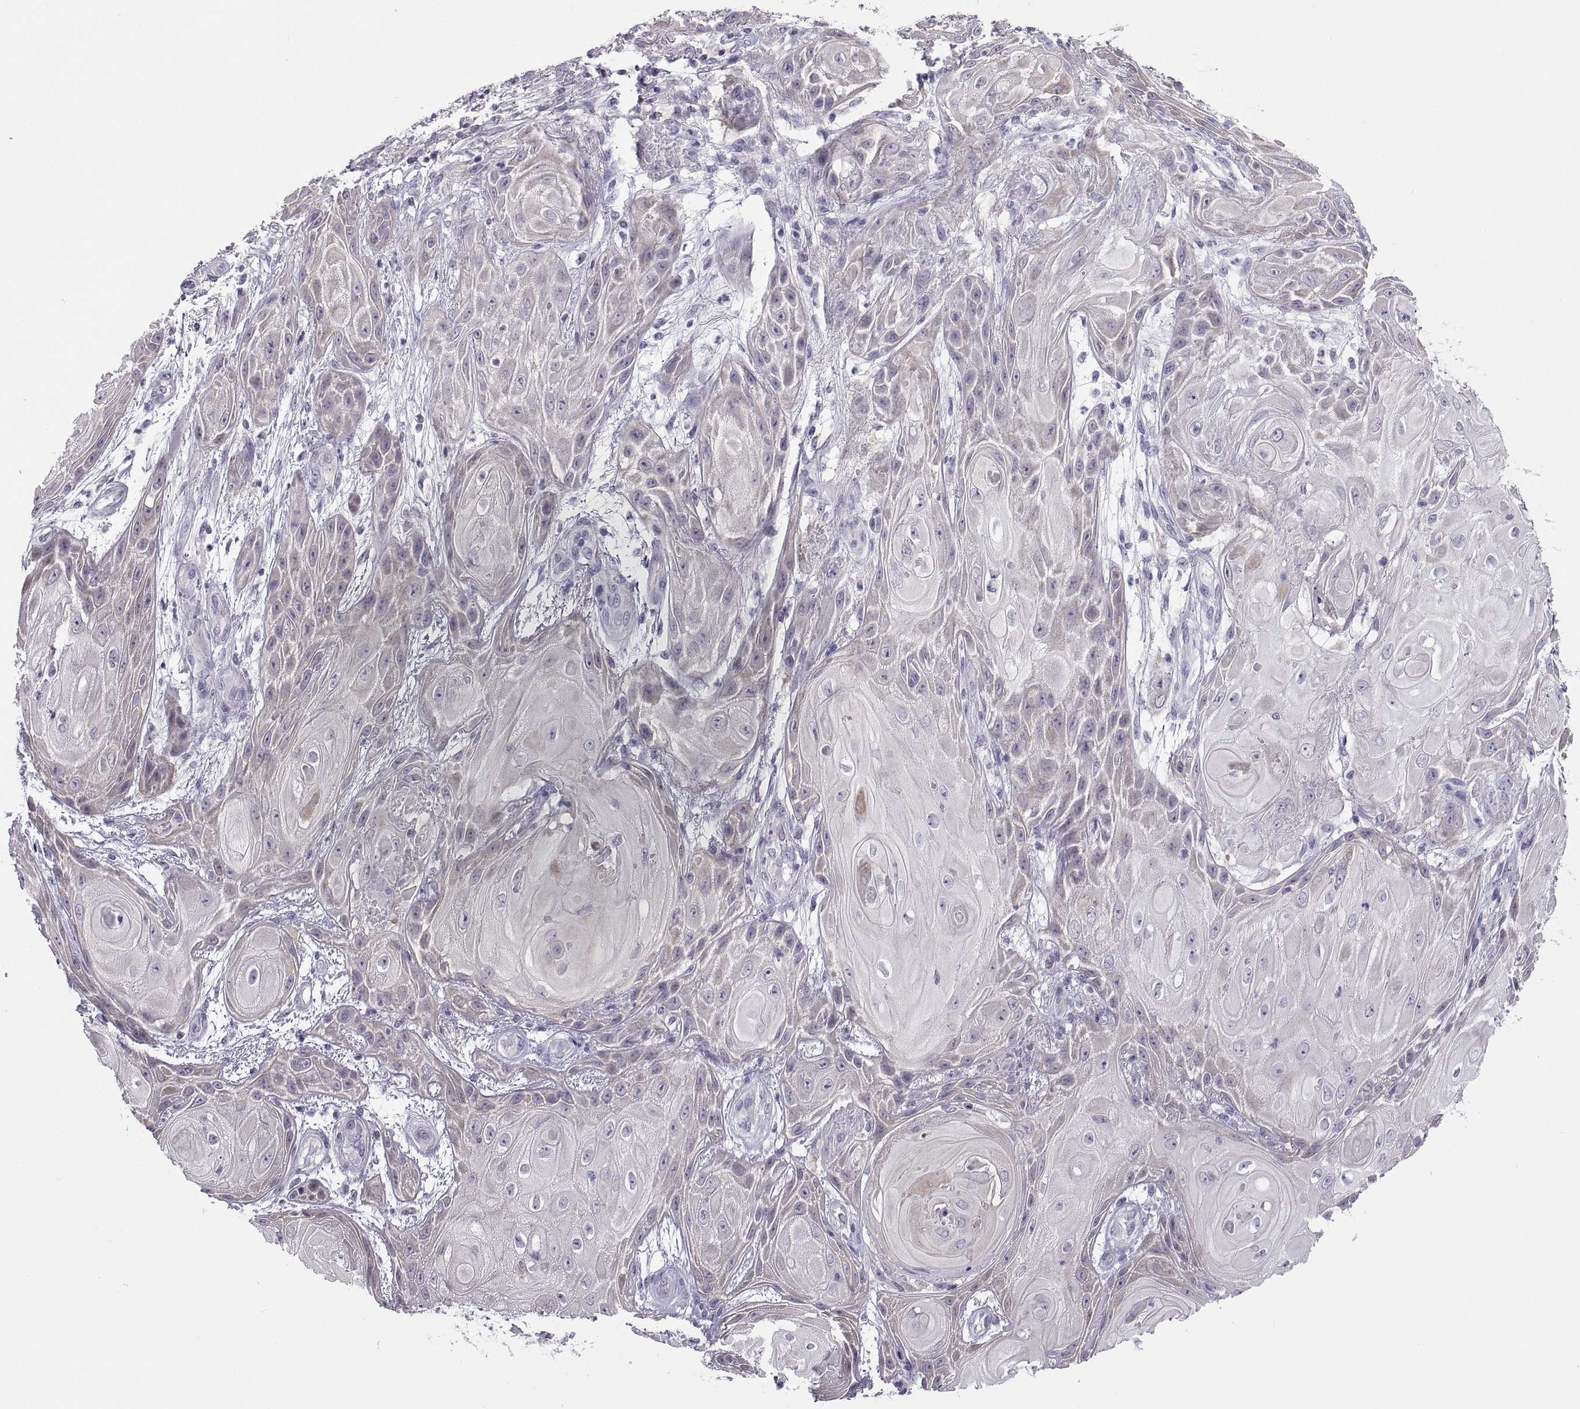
{"staining": {"intensity": "weak", "quantity": "<25%", "location": "cytoplasmic/membranous"}, "tissue": "skin cancer", "cell_type": "Tumor cells", "image_type": "cancer", "snomed": [{"axis": "morphology", "description": "Squamous cell carcinoma, NOS"}, {"axis": "topography", "description": "Skin"}], "caption": "Immunohistochemistry (IHC) photomicrograph of neoplastic tissue: human skin cancer (squamous cell carcinoma) stained with DAB (3,3'-diaminobenzidine) shows no significant protein positivity in tumor cells. The staining is performed using DAB (3,3'-diaminobenzidine) brown chromogen with nuclei counter-stained in using hematoxylin.", "gene": "TTC21A", "patient": {"sex": "male", "age": 62}}